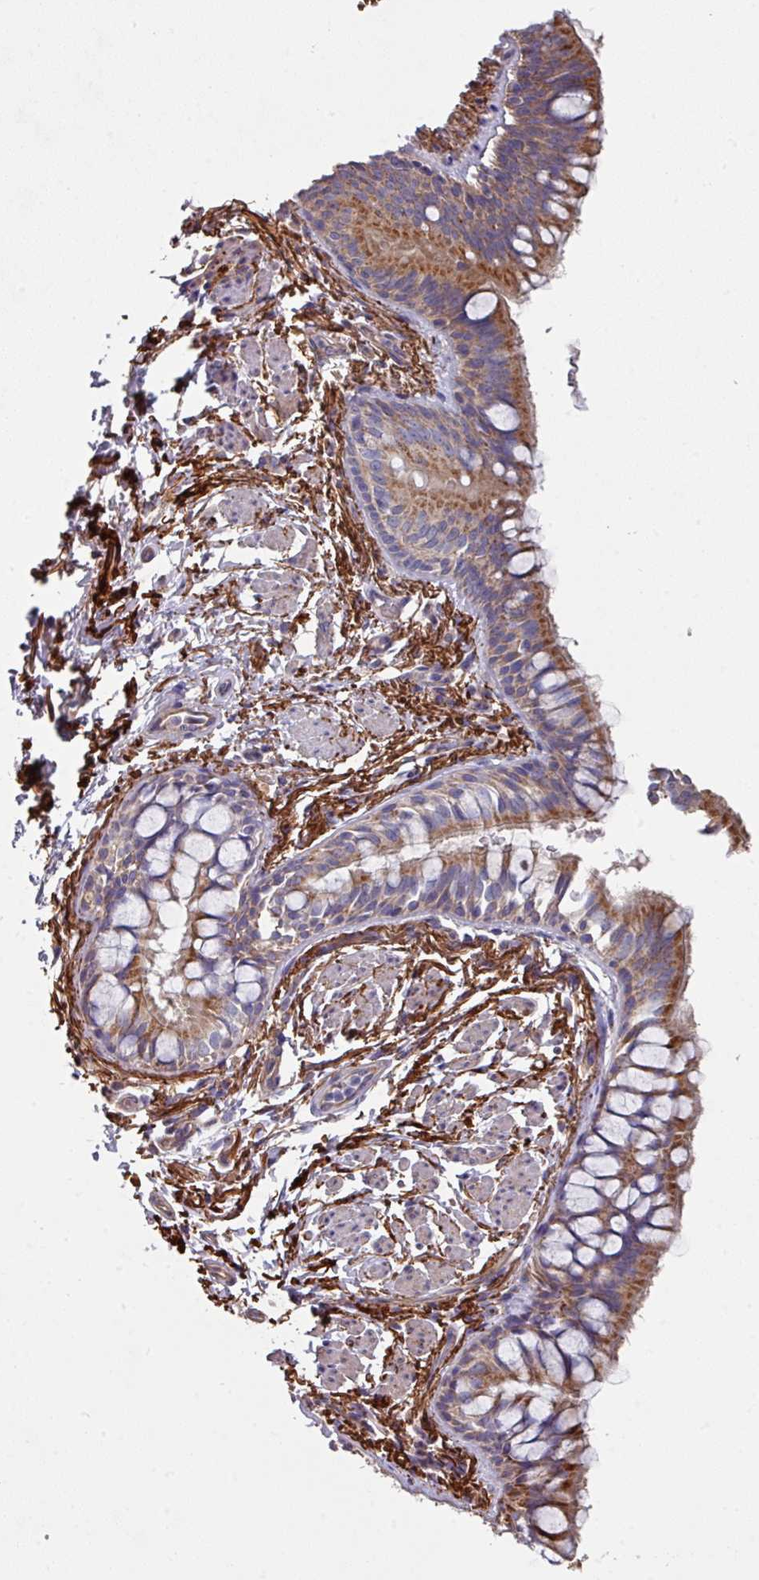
{"staining": {"intensity": "moderate", "quantity": ">75%", "location": "cytoplasmic/membranous"}, "tissue": "bronchus", "cell_type": "Respiratory epithelial cells", "image_type": "normal", "snomed": [{"axis": "morphology", "description": "Normal tissue, NOS"}, {"axis": "topography", "description": "Bronchus"}], "caption": "IHC (DAB (3,3'-diaminobenzidine)) staining of unremarkable bronchus exhibits moderate cytoplasmic/membranous protein staining in approximately >75% of respiratory epithelial cells. (IHC, brightfield microscopy, high magnification).", "gene": "DCAF12L1", "patient": {"sex": "male", "age": 70}}